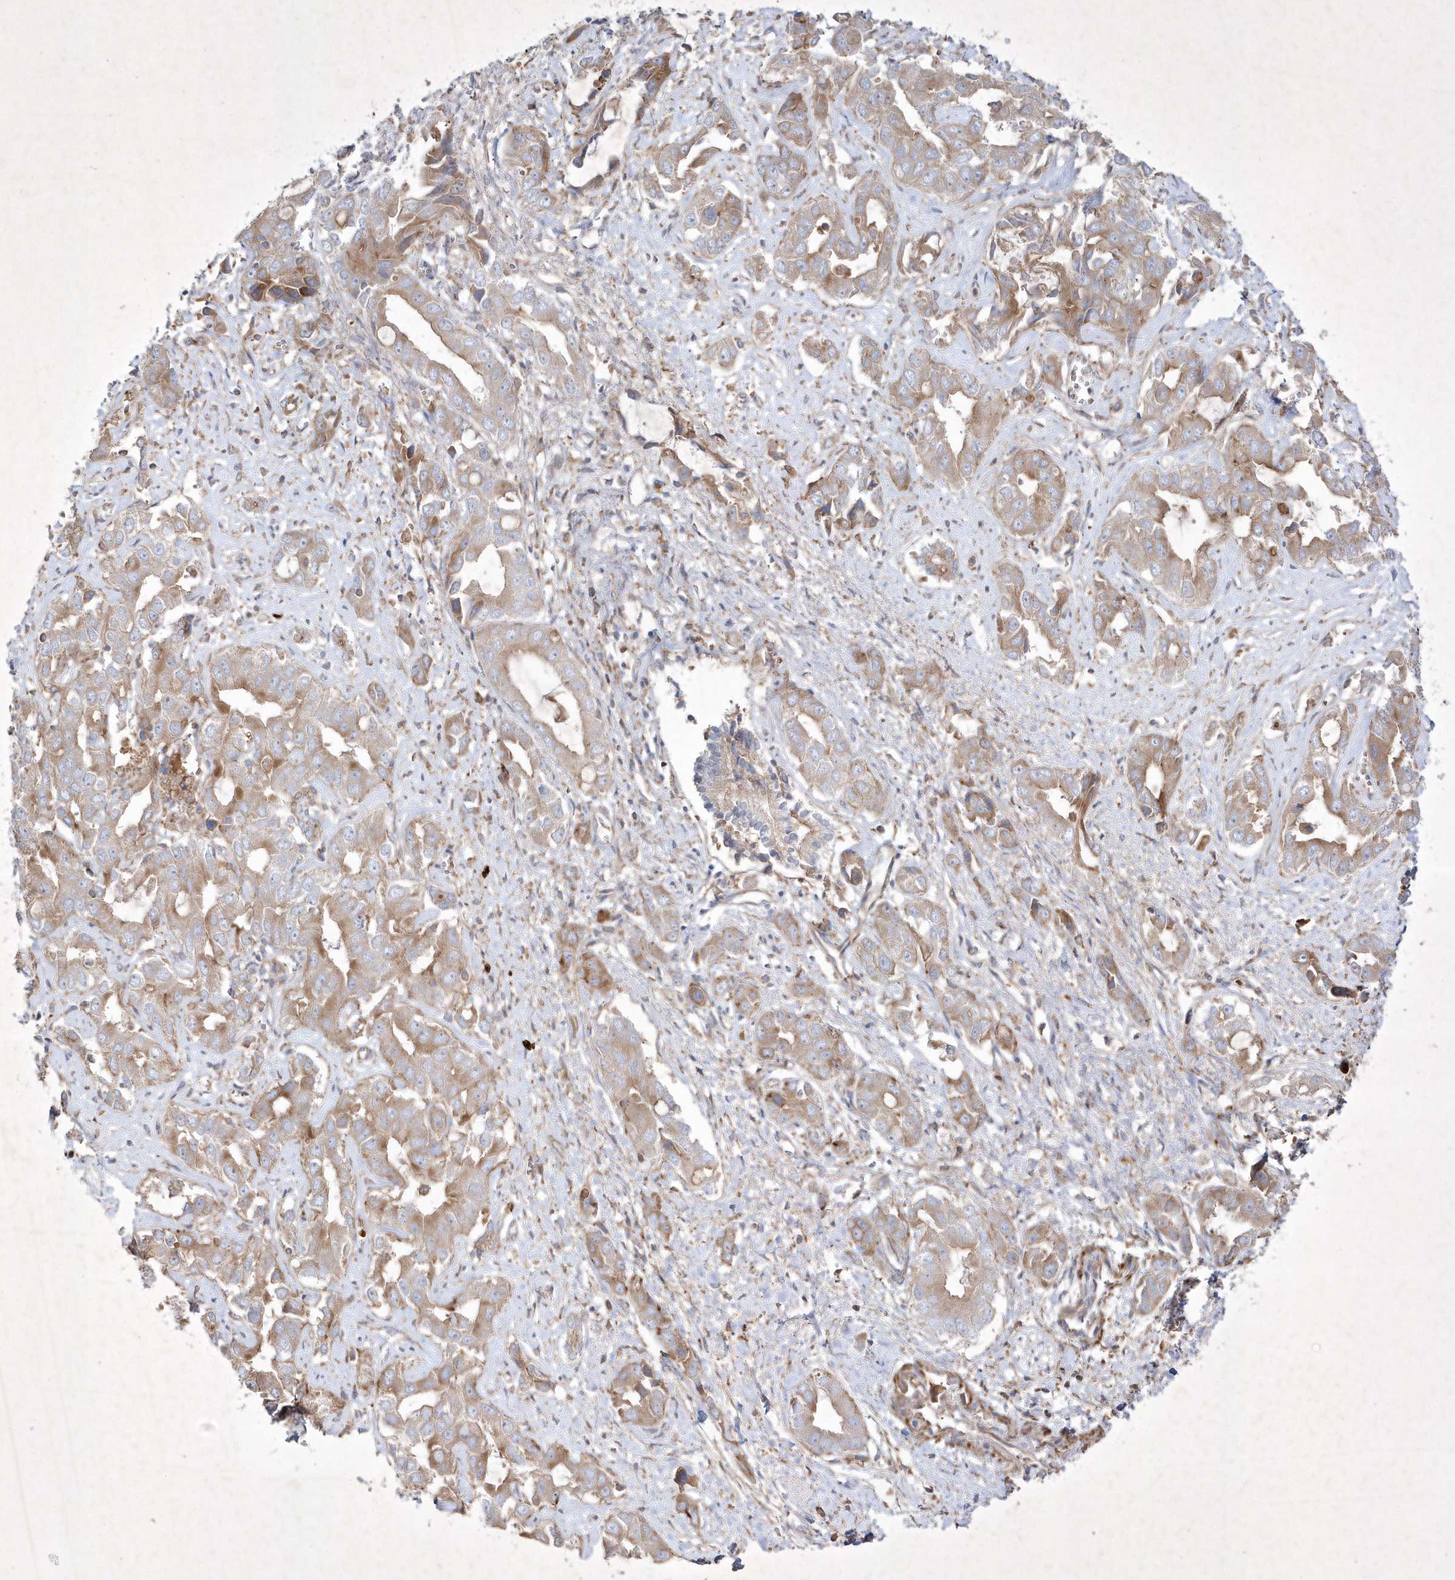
{"staining": {"intensity": "moderate", "quantity": ">75%", "location": "cytoplasmic/membranous"}, "tissue": "liver cancer", "cell_type": "Tumor cells", "image_type": "cancer", "snomed": [{"axis": "morphology", "description": "Cholangiocarcinoma"}, {"axis": "topography", "description": "Liver"}], "caption": "Protein expression analysis of liver cancer (cholangiocarcinoma) exhibits moderate cytoplasmic/membranous staining in approximately >75% of tumor cells.", "gene": "OPA1", "patient": {"sex": "female", "age": 52}}